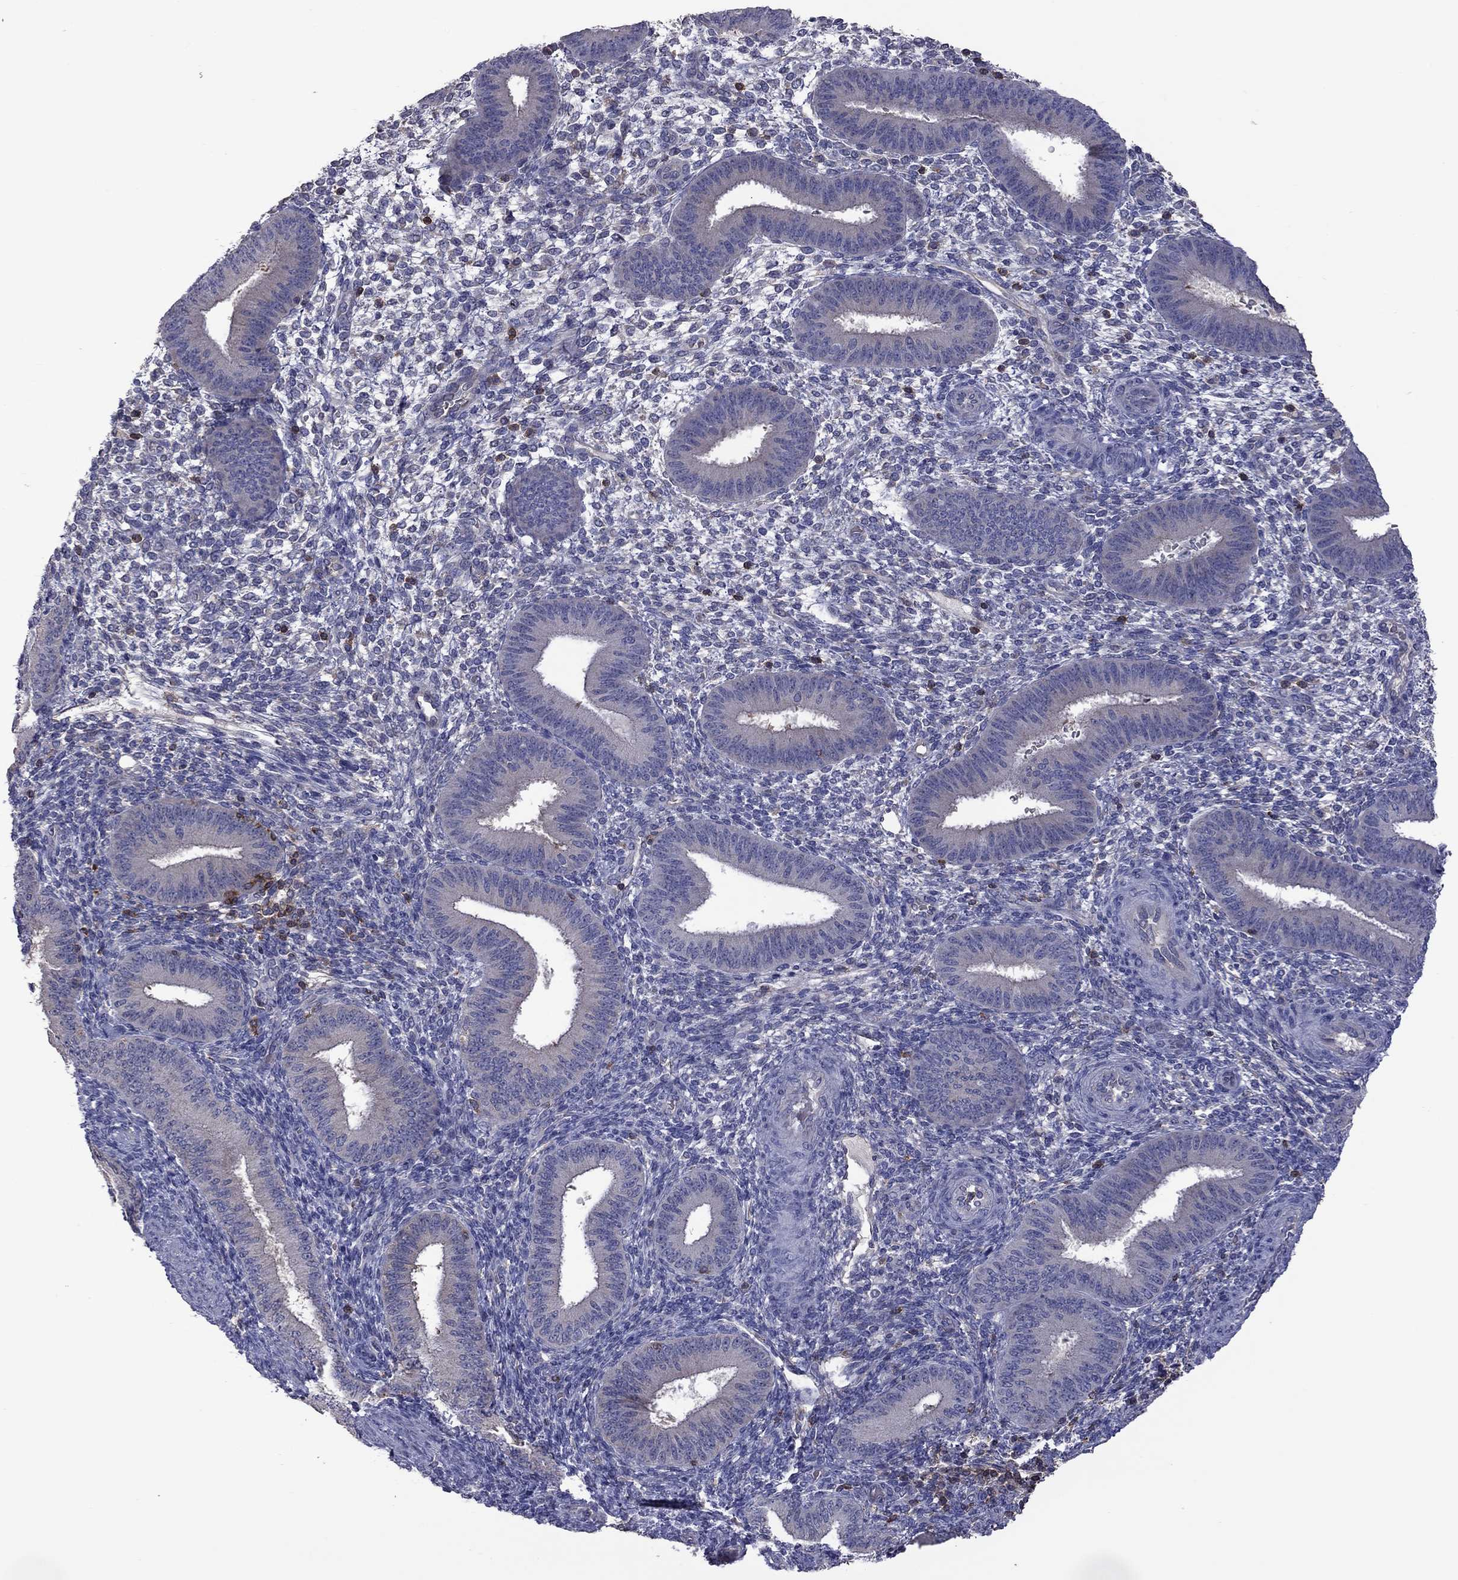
{"staining": {"intensity": "negative", "quantity": "none", "location": "none"}, "tissue": "endometrium", "cell_type": "Cells in endometrial stroma", "image_type": "normal", "snomed": [{"axis": "morphology", "description": "Normal tissue, NOS"}, {"axis": "topography", "description": "Endometrium"}], "caption": "IHC photomicrograph of benign endometrium: endometrium stained with DAB reveals no significant protein positivity in cells in endometrial stroma. (Brightfield microscopy of DAB IHC at high magnification).", "gene": "ENSG00000288520", "patient": {"sex": "female", "age": 39}}